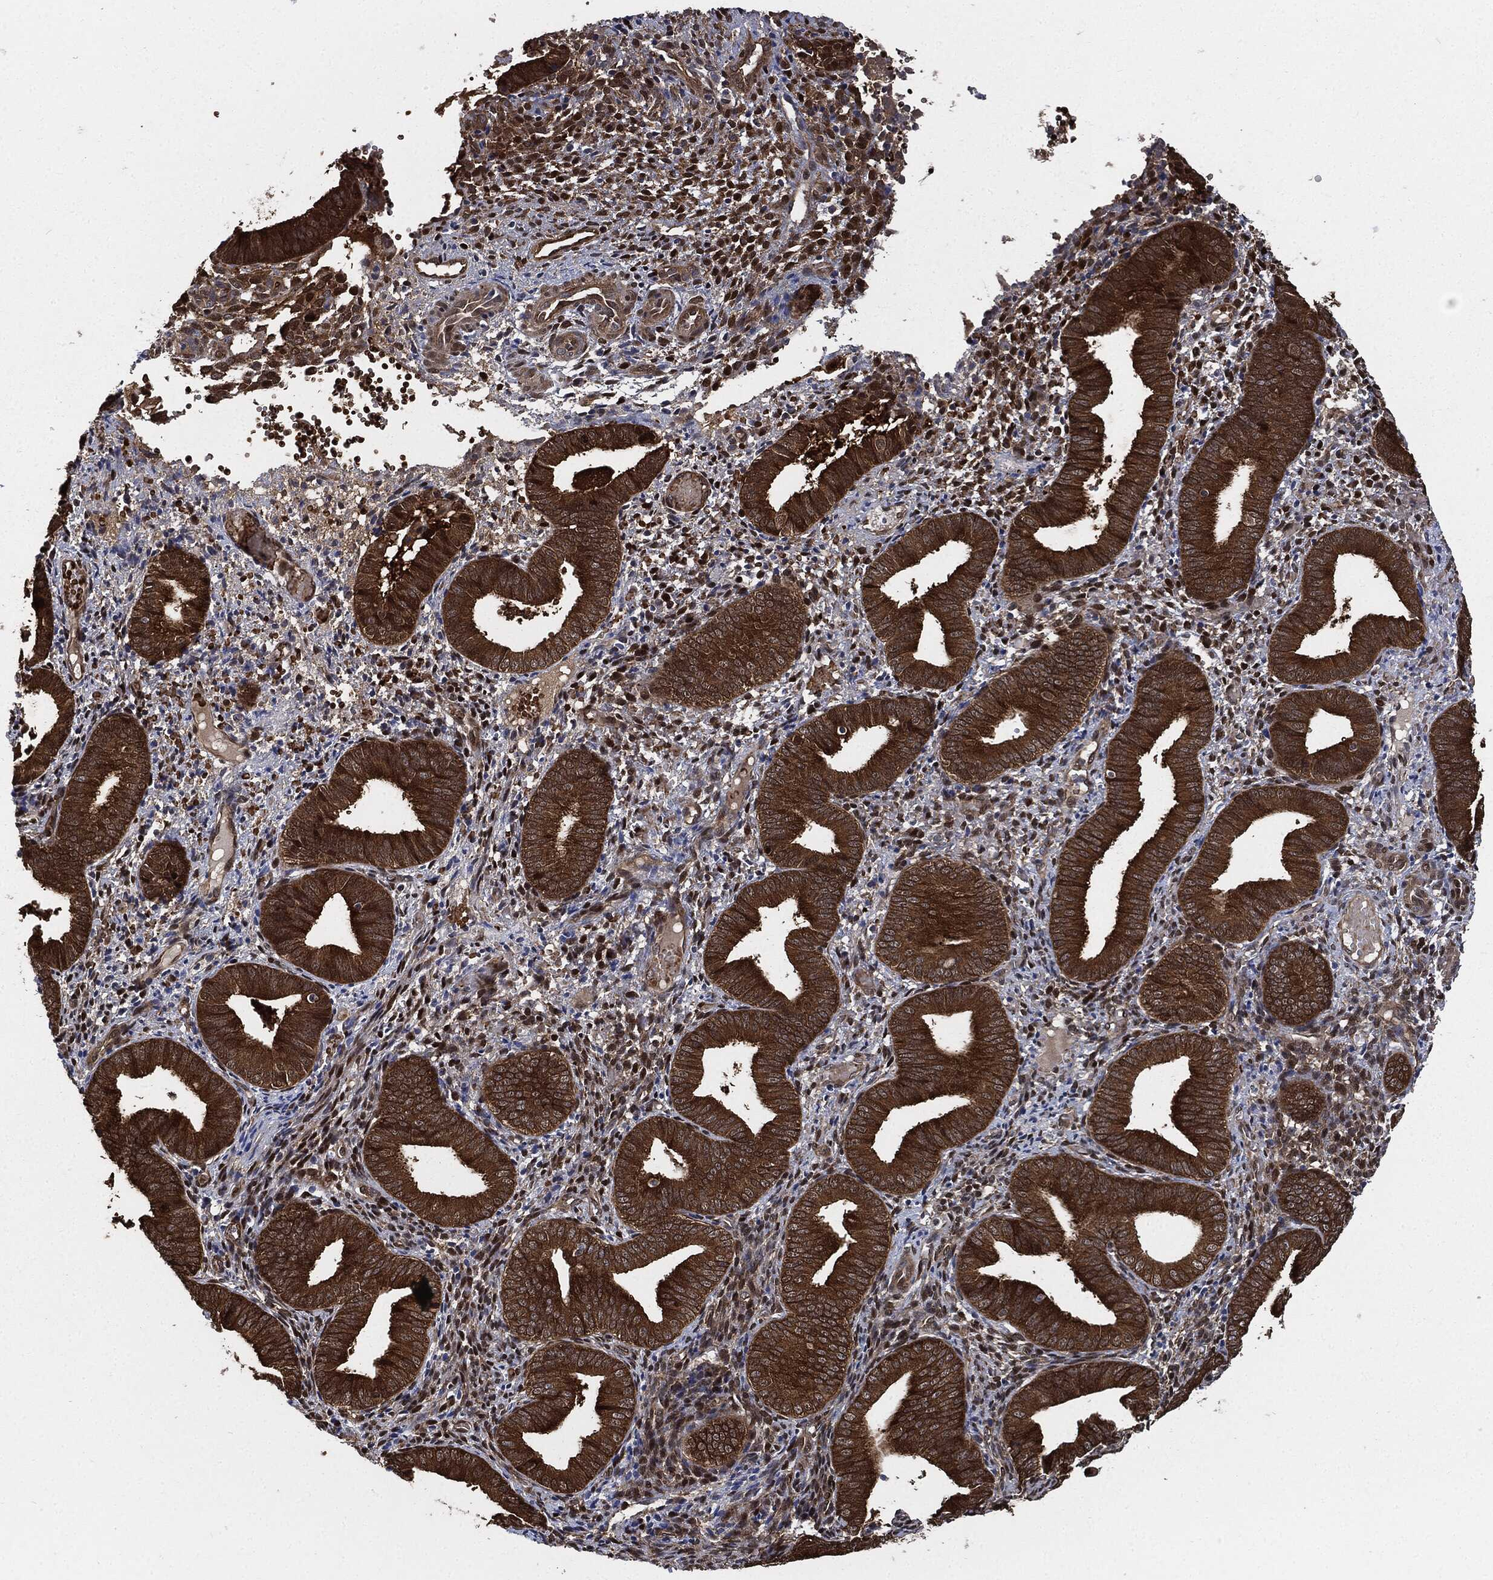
{"staining": {"intensity": "strong", "quantity": "25%-75%", "location": "cytoplasmic/membranous,nuclear"}, "tissue": "endometrium", "cell_type": "Cells in endometrial stroma", "image_type": "normal", "snomed": [{"axis": "morphology", "description": "Normal tissue, NOS"}, {"axis": "topography", "description": "Endometrium"}], "caption": "Immunohistochemistry (IHC) image of unremarkable endometrium: human endometrium stained using IHC reveals high levels of strong protein expression localized specifically in the cytoplasmic/membranous,nuclear of cells in endometrial stroma, appearing as a cytoplasmic/membranous,nuclear brown color.", "gene": "PRDX2", "patient": {"sex": "female", "age": 42}}